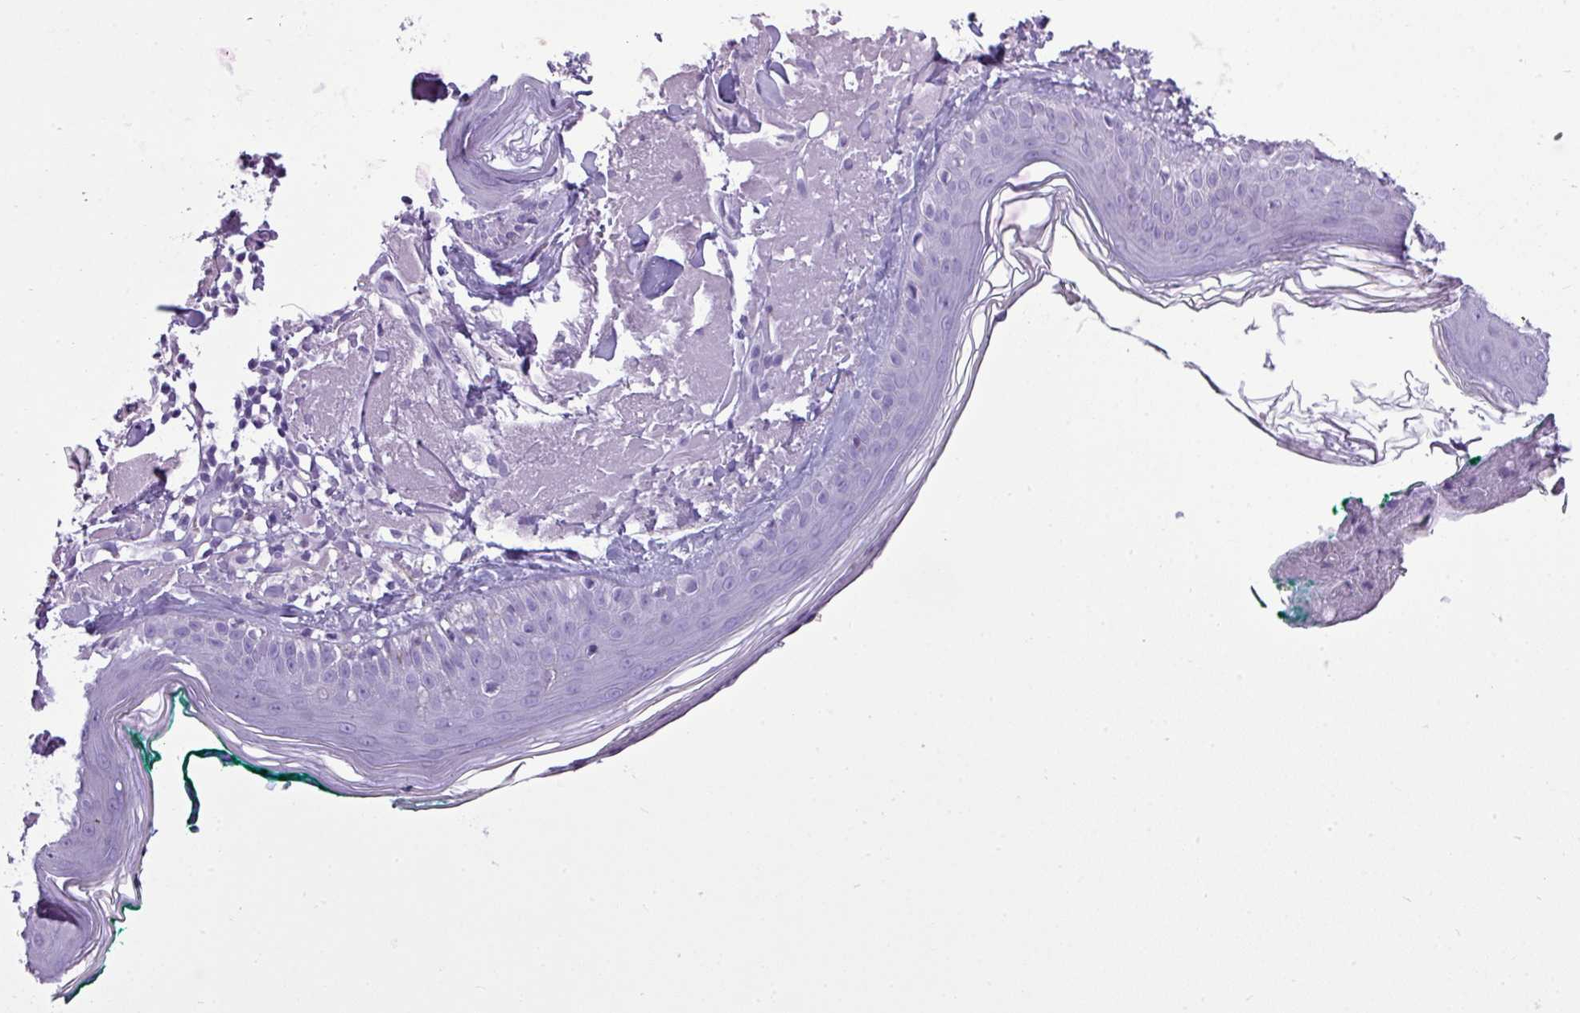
{"staining": {"intensity": "negative", "quantity": "none", "location": "none"}, "tissue": "skin", "cell_type": "Fibroblasts", "image_type": "normal", "snomed": [{"axis": "morphology", "description": "Normal tissue, NOS"}, {"axis": "morphology", "description": "Malignant melanoma, NOS"}, {"axis": "topography", "description": "Skin"}], "caption": "High power microscopy micrograph of an IHC micrograph of unremarkable skin, revealing no significant staining in fibroblasts.", "gene": "RBMXL2", "patient": {"sex": "male", "age": 80}}